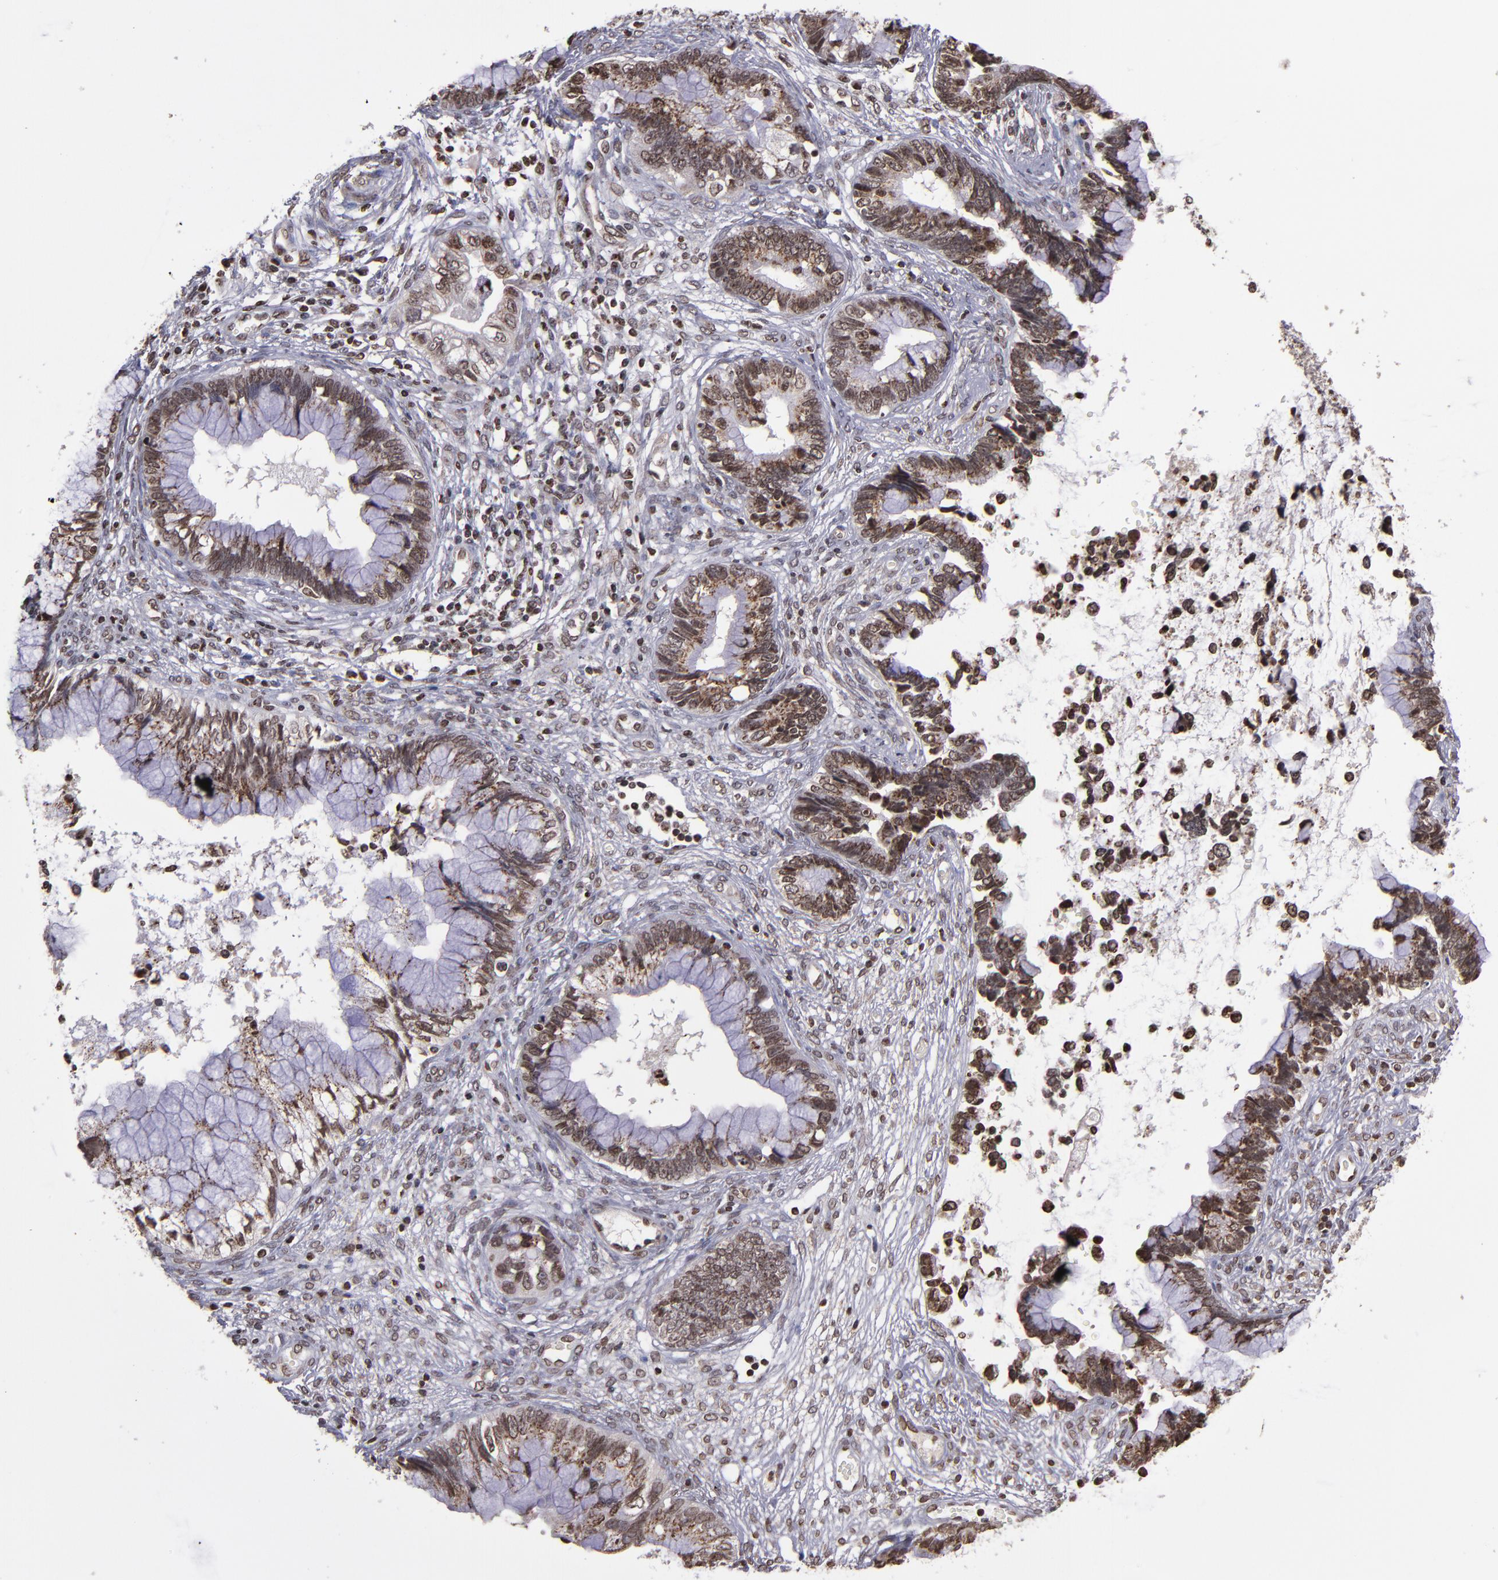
{"staining": {"intensity": "strong", "quantity": ">75%", "location": "cytoplasmic/membranous,nuclear"}, "tissue": "cervical cancer", "cell_type": "Tumor cells", "image_type": "cancer", "snomed": [{"axis": "morphology", "description": "Adenocarcinoma, NOS"}, {"axis": "topography", "description": "Cervix"}], "caption": "Human cervical cancer (adenocarcinoma) stained for a protein (brown) reveals strong cytoplasmic/membranous and nuclear positive staining in about >75% of tumor cells.", "gene": "CSDC2", "patient": {"sex": "female", "age": 44}}